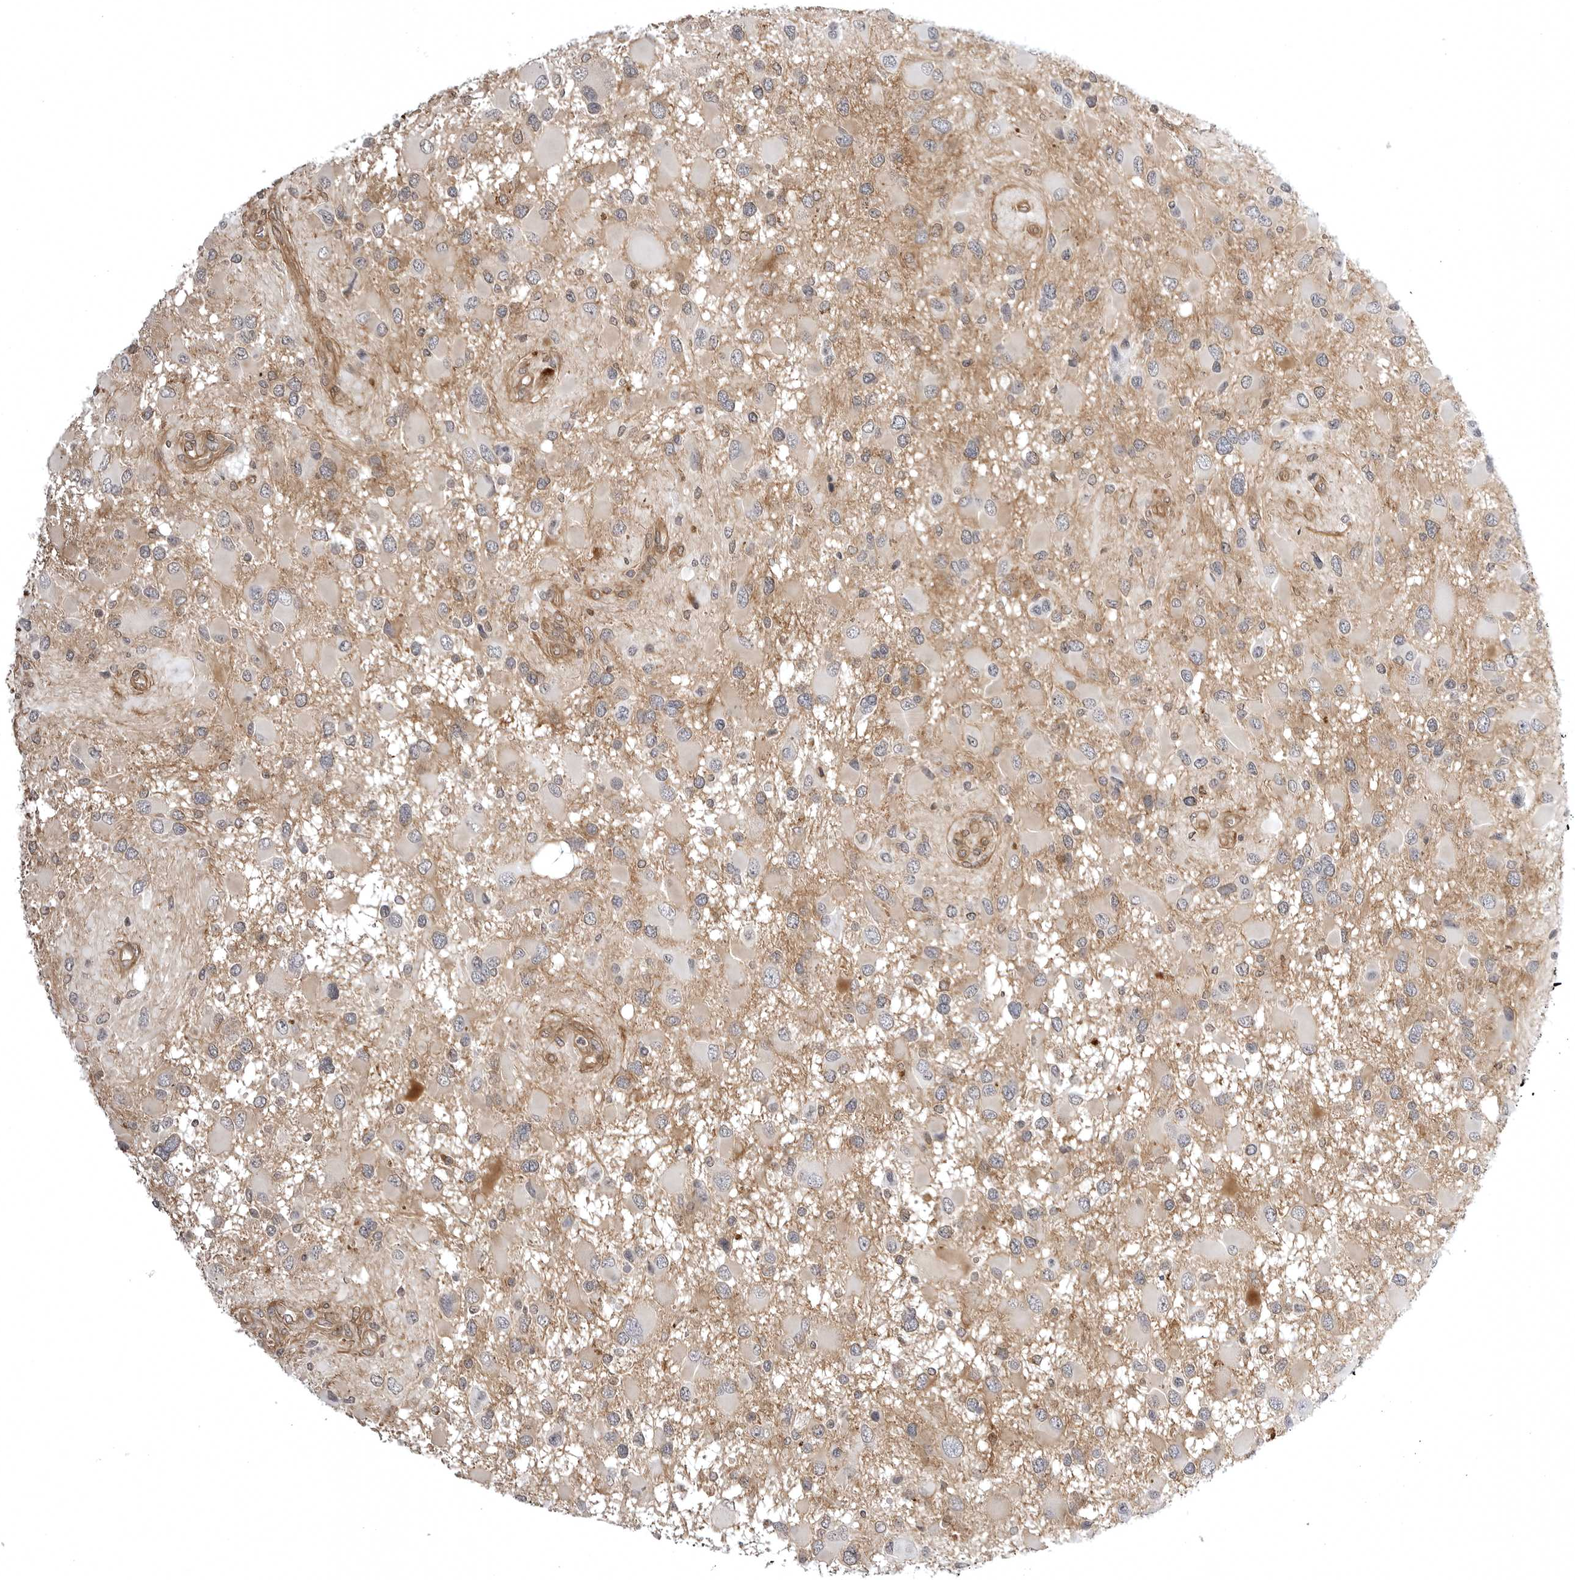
{"staining": {"intensity": "weak", "quantity": "<25%", "location": "cytoplasmic/membranous"}, "tissue": "glioma", "cell_type": "Tumor cells", "image_type": "cancer", "snomed": [{"axis": "morphology", "description": "Glioma, malignant, High grade"}, {"axis": "topography", "description": "Brain"}], "caption": "Human high-grade glioma (malignant) stained for a protein using immunohistochemistry reveals no positivity in tumor cells.", "gene": "ARL5A", "patient": {"sex": "male", "age": 53}}